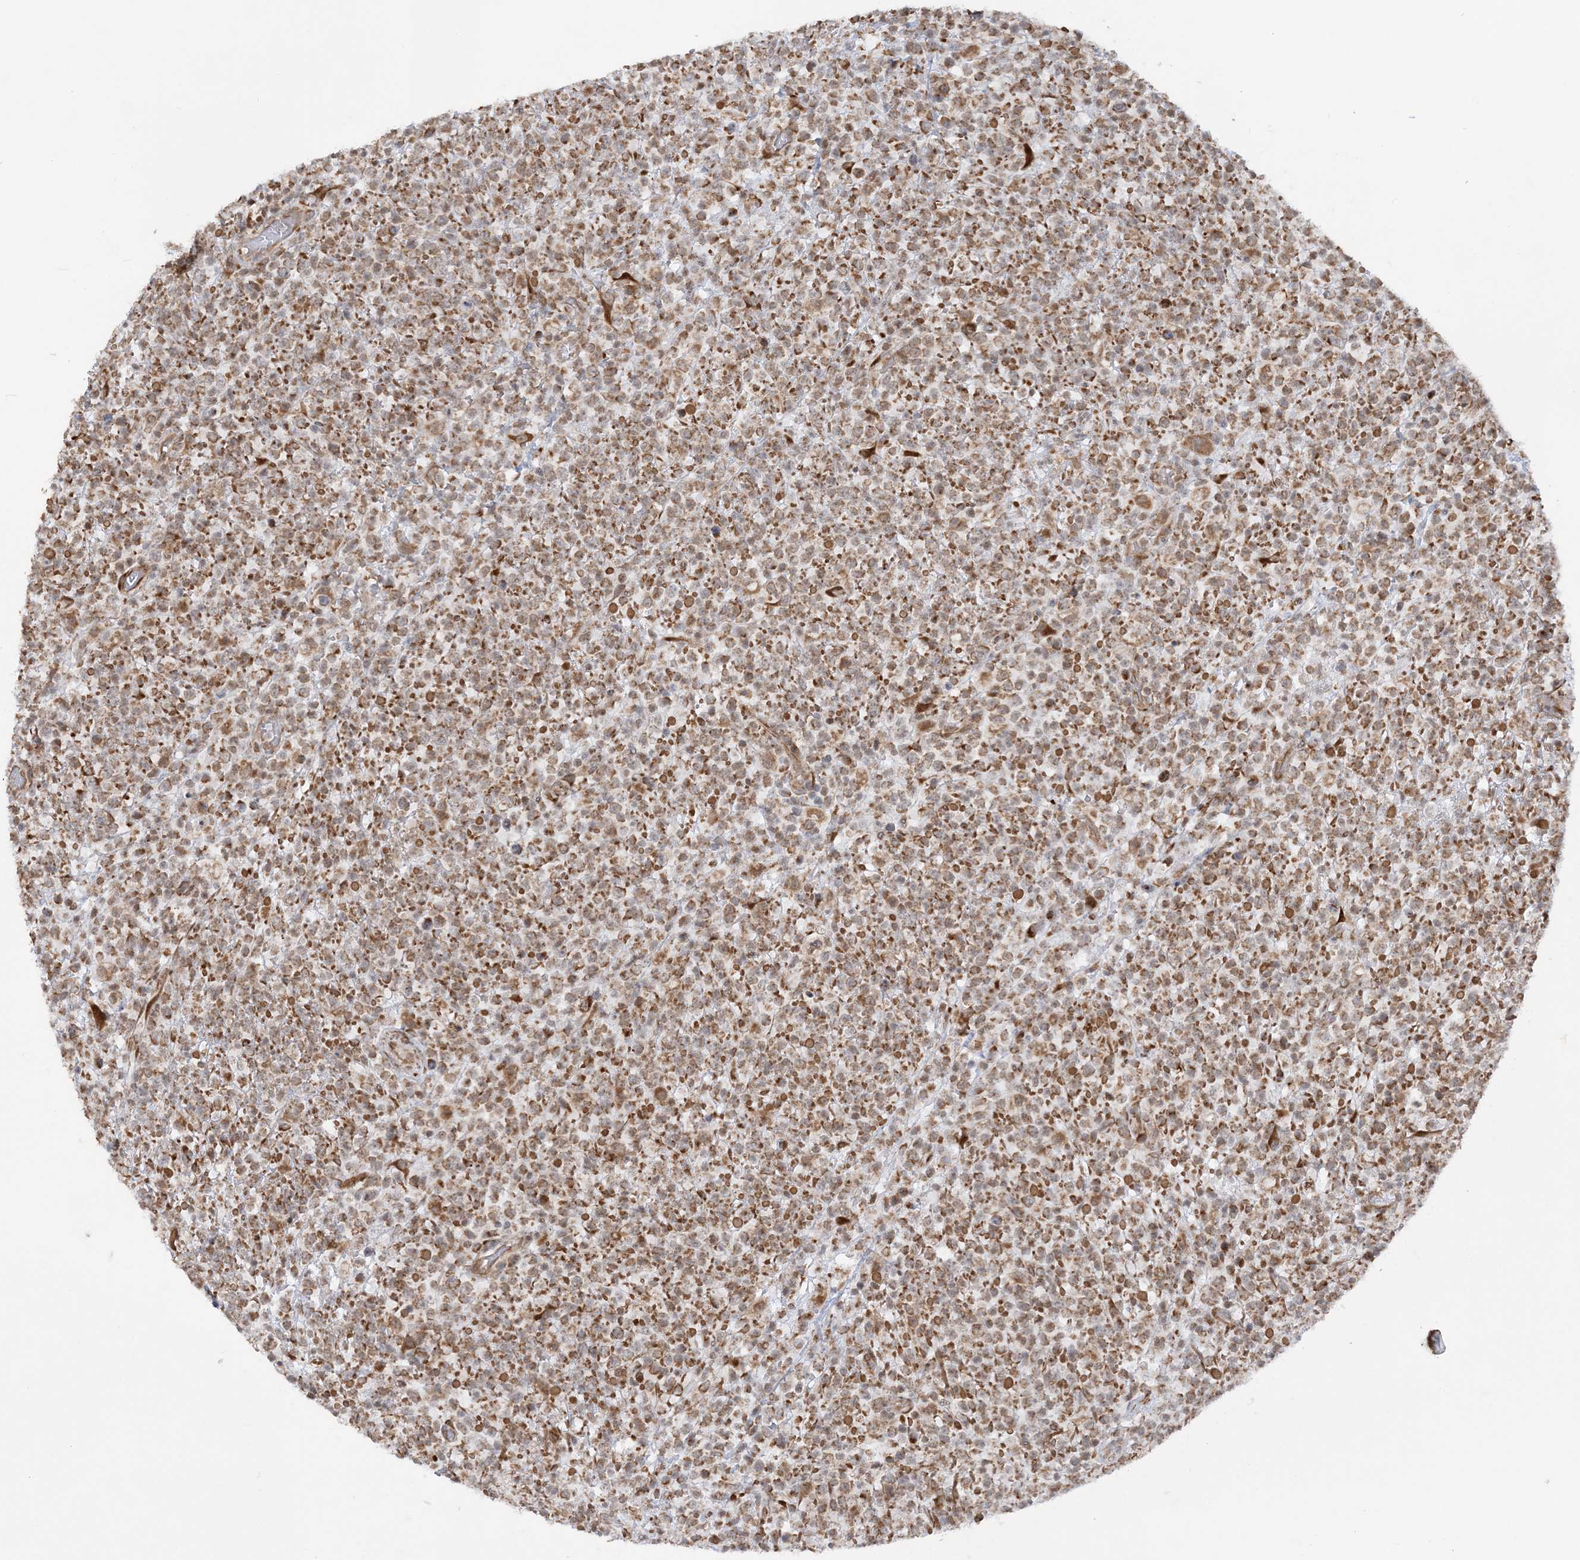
{"staining": {"intensity": "moderate", "quantity": ">75%", "location": "cytoplasmic/membranous"}, "tissue": "lymphoma", "cell_type": "Tumor cells", "image_type": "cancer", "snomed": [{"axis": "morphology", "description": "Malignant lymphoma, non-Hodgkin's type, High grade"}, {"axis": "topography", "description": "Colon"}], "caption": "Immunohistochemistry photomicrograph of neoplastic tissue: human high-grade malignant lymphoma, non-Hodgkin's type stained using immunohistochemistry displays medium levels of moderate protein expression localized specifically in the cytoplasmic/membranous of tumor cells, appearing as a cytoplasmic/membranous brown color.", "gene": "MRPL47", "patient": {"sex": "female", "age": 53}}